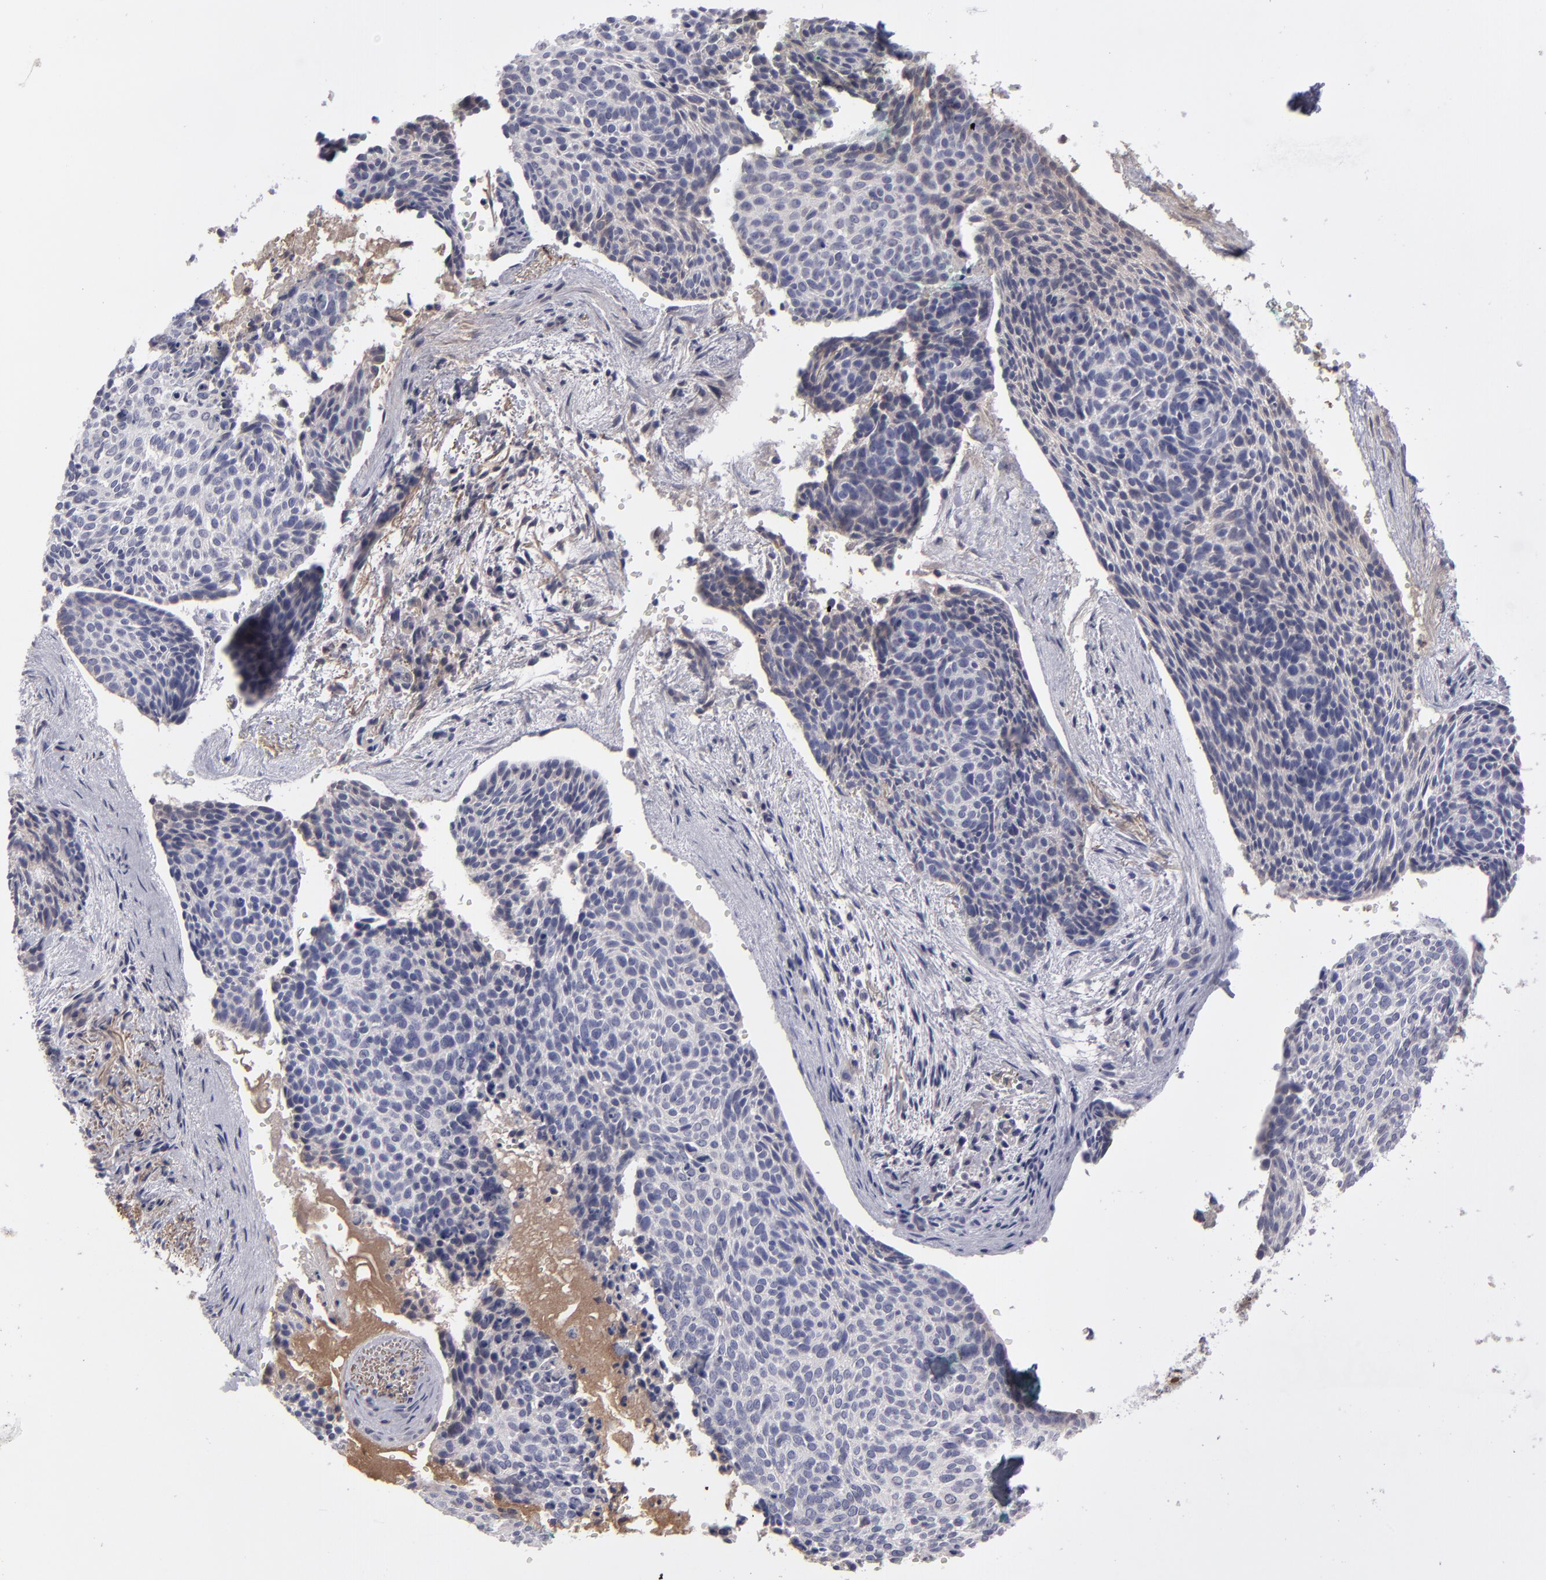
{"staining": {"intensity": "negative", "quantity": "none", "location": "none"}, "tissue": "skin cancer", "cell_type": "Tumor cells", "image_type": "cancer", "snomed": [{"axis": "morphology", "description": "Normal tissue, NOS"}, {"axis": "morphology", "description": "Basal cell carcinoma"}, {"axis": "topography", "description": "Skin"}], "caption": "The micrograph demonstrates no staining of tumor cells in skin basal cell carcinoma.", "gene": "ITIH4", "patient": {"sex": "female", "age": 57}}